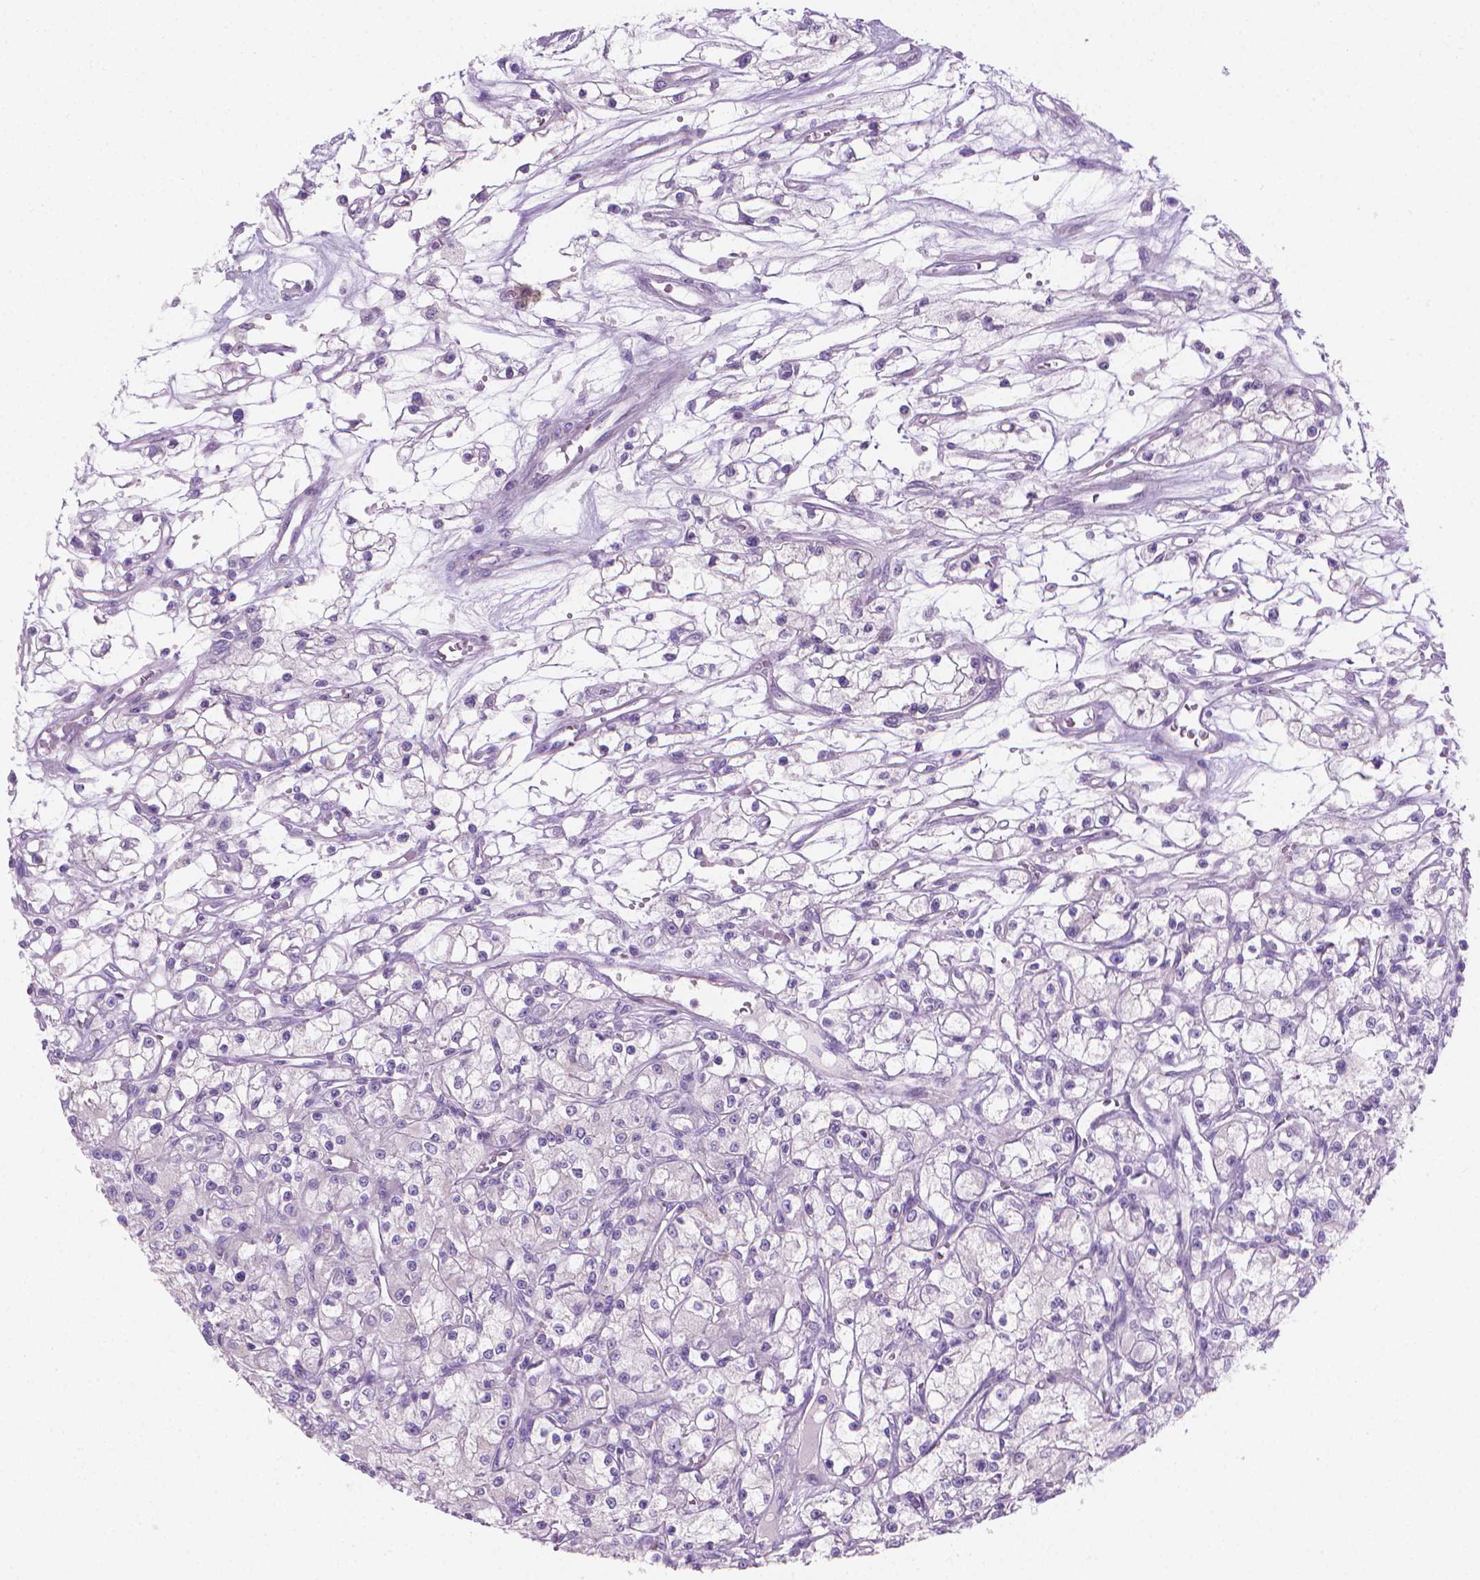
{"staining": {"intensity": "negative", "quantity": "none", "location": "none"}, "tissue": "renal cancer", "cell_type": "Tumor cells", "image_type": "cancer", "snomed": [{"axis": "morphology", "description": "Adenocarcinoma, NOS"}, {"axis": "topography", "description": "Kidney"}], "caption": "This is a image of IHC staining of renal cancer (adenocarcinoma), which shows no expression in tumor cells.", "gene": "GSDMA", "patient": {"sex": "female", "age": 59}}